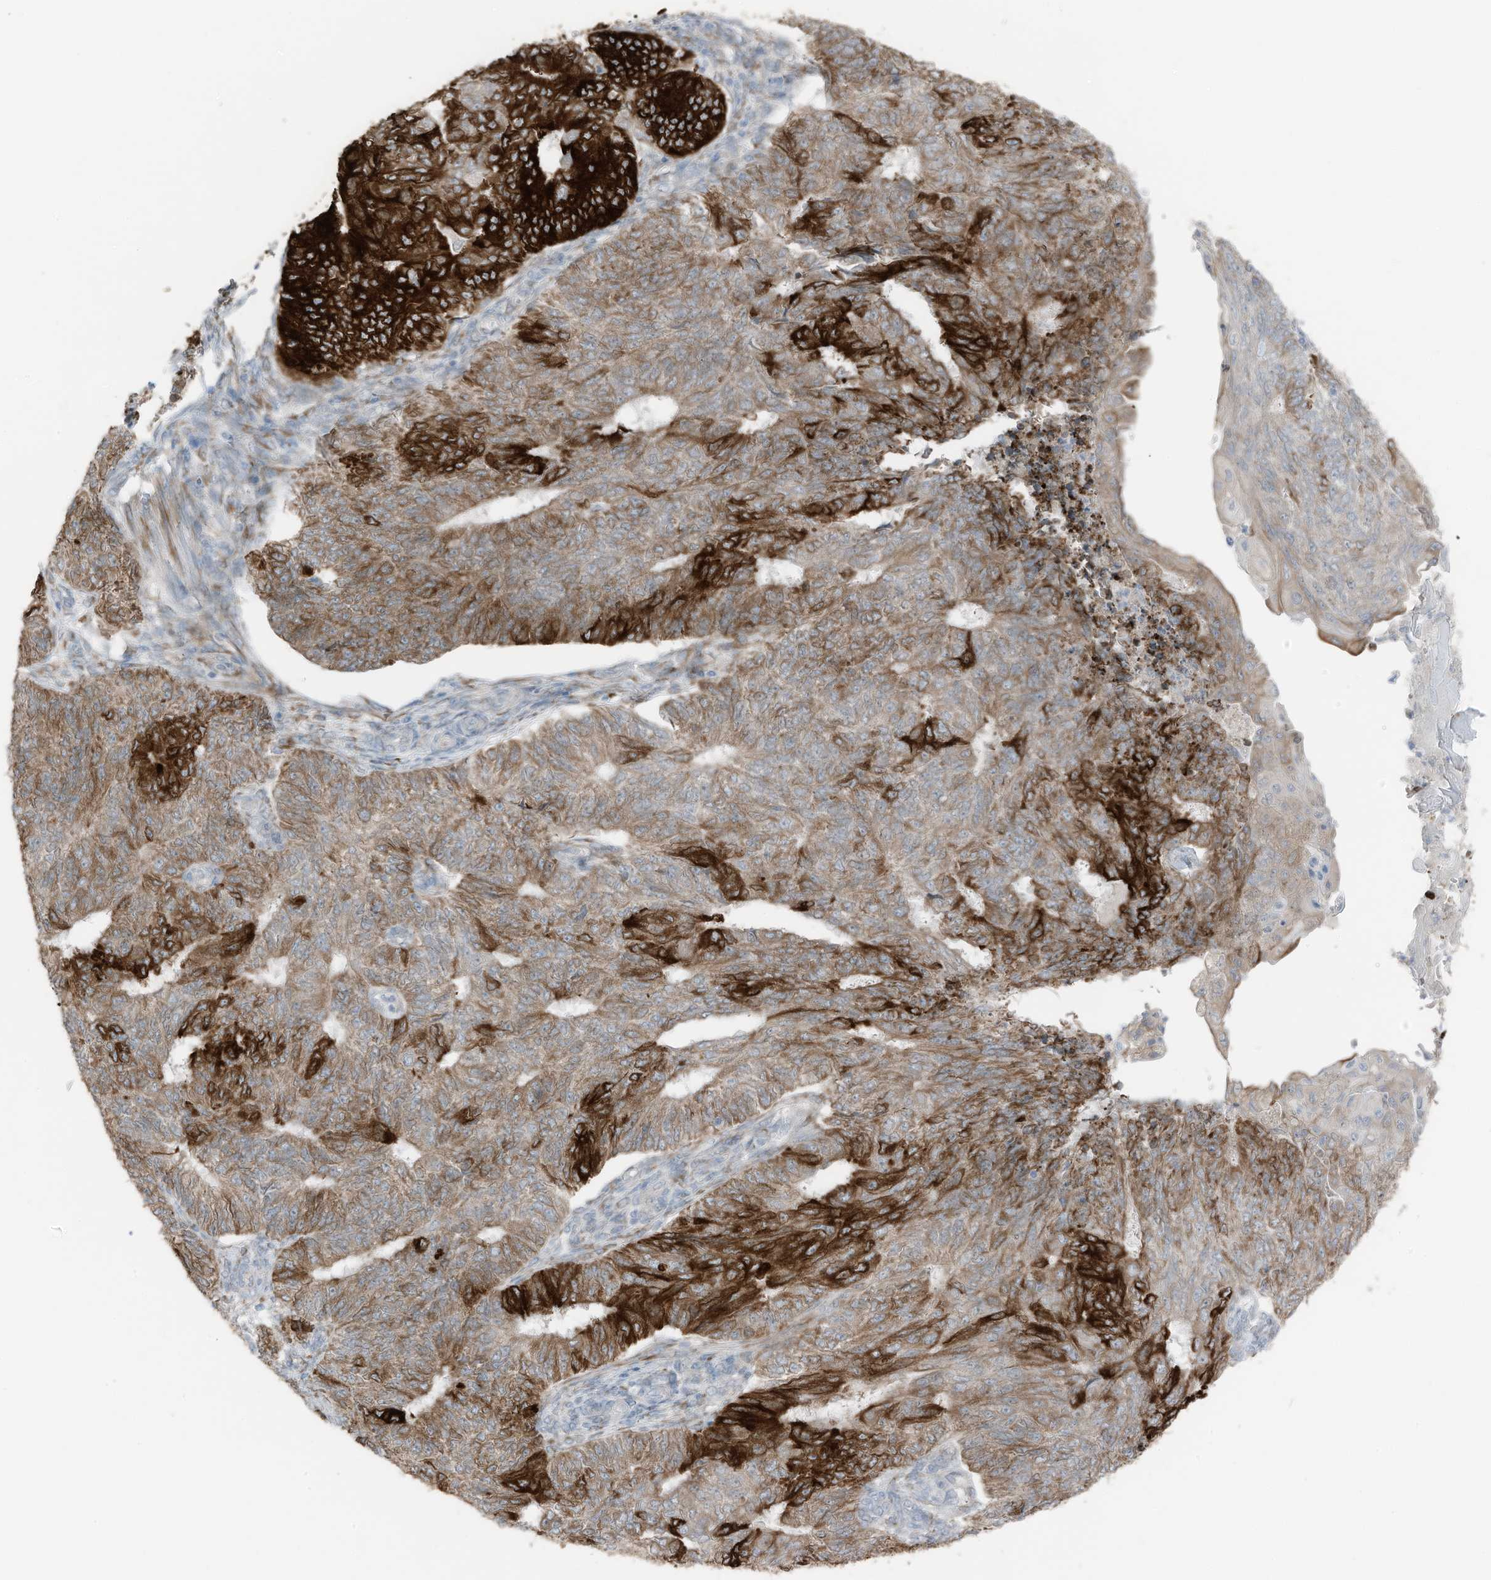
{"staining": {"intensity": "strong", "quantity": ">75%", "location": "cytoplasmic/membranous"}, "tissue": "endometrial cancer", "cell_type": "Tumor cells", "image_type": "cancer", "snomed": [{"axis": "morphology", "description": "Adenocarcinoma, NOS"}, {"axis": "topography", "description": "Endometrium"}], "caption": "Immunohistochemistry histopathology image of endometrial adenocarcinoma stained for a protein (brown), which shows high levels of strong cytoplasmic/membranous staining in about >75% of tumor cells.", "gene": "ARHGEF33", "patient": {"sex": "female", "age": 32}}